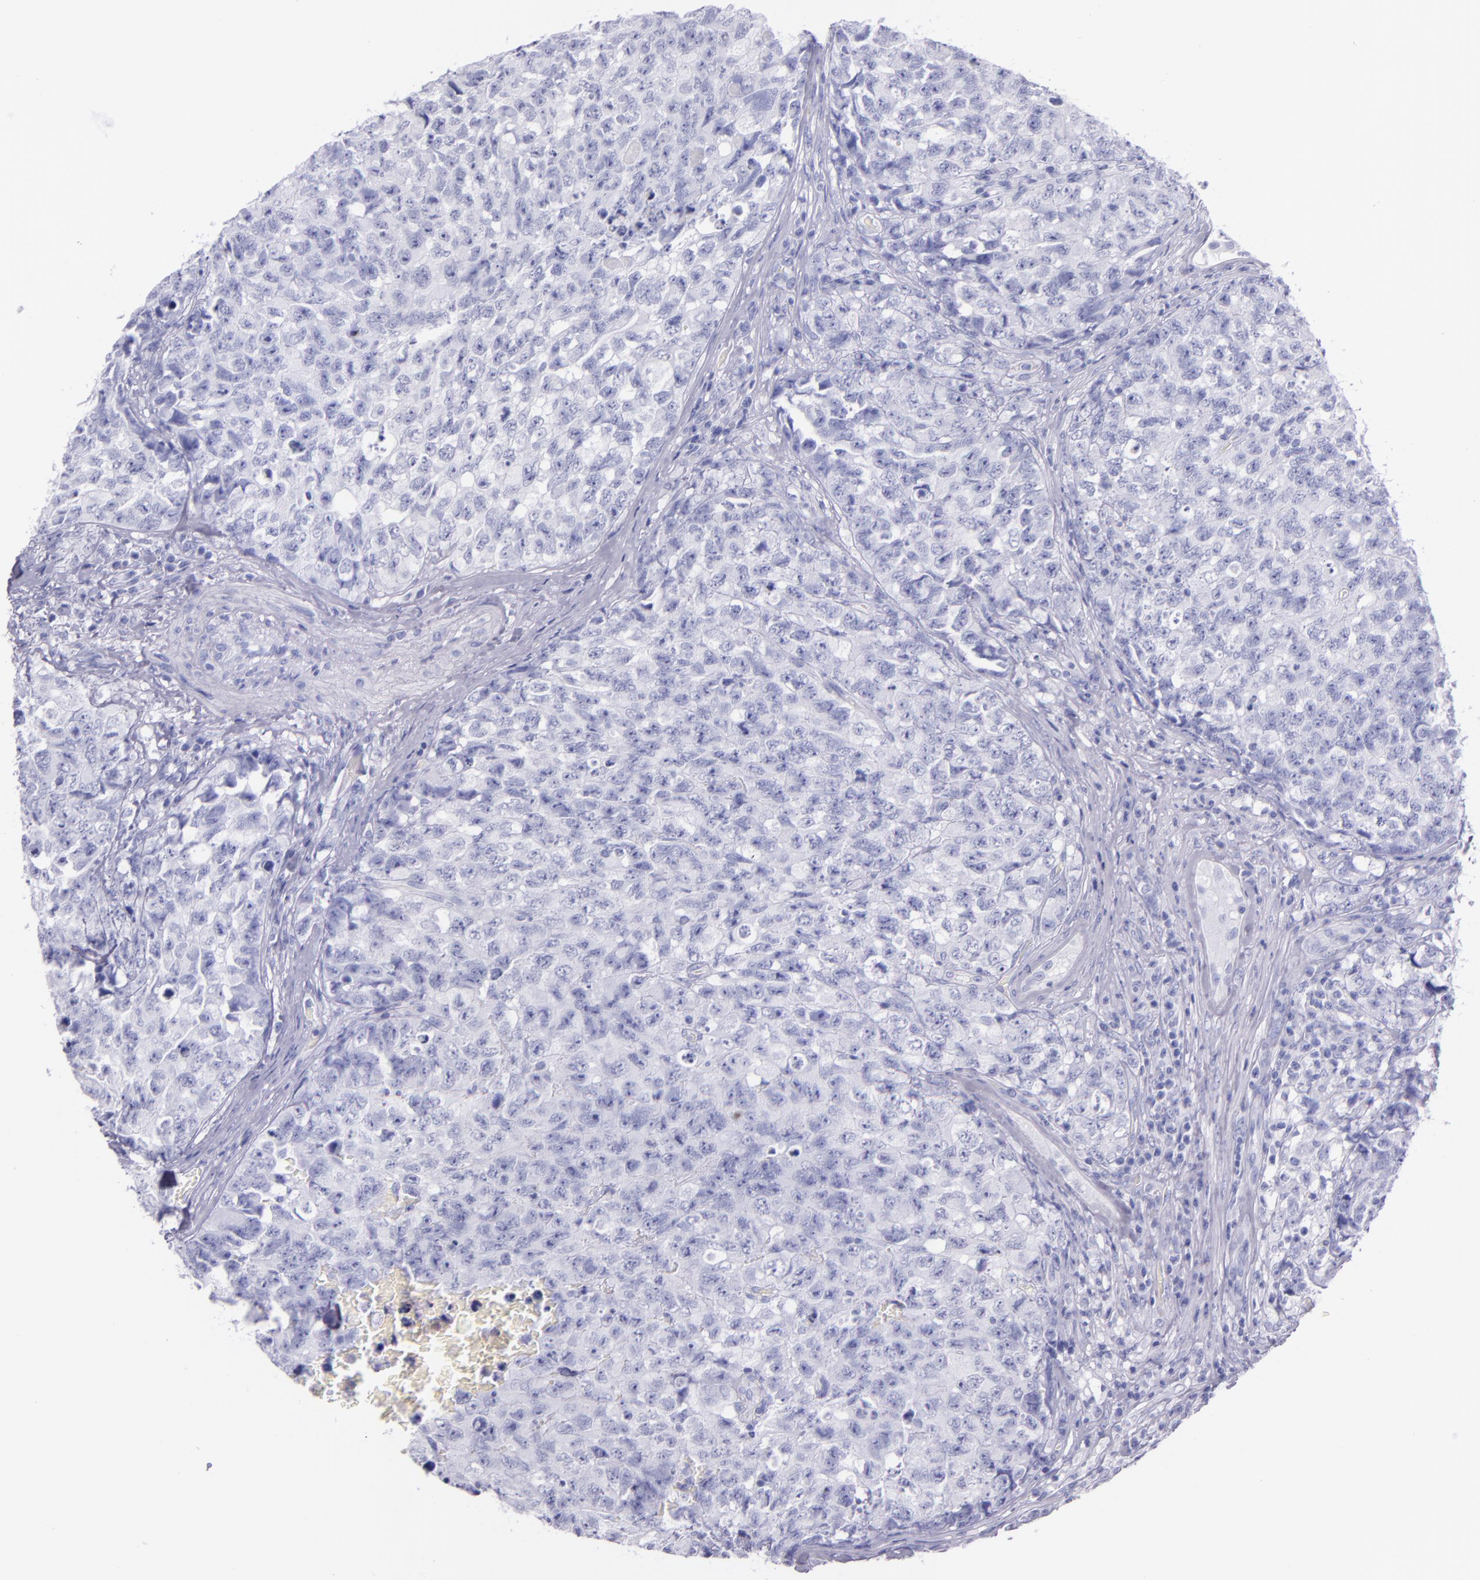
{"staining": {"intensity": "negative", "quantity": "none", "location": "none"}, "tissue": "testis cancer", "cell_type": "Tumor cells", "image_type": "cancer", "snomed": [{"axis": "morphology", "description": "Carcinoma, Embryonal, NOS"}, {"axis": "topography", "description": "Testis"}], "caption": "A photomicrograph of testis embryonal carcinoma stained for a protein shows no brown staining in tumor cells.", "gene": "SFTPA2", "patient": {"sex": "male", "age": 31}}